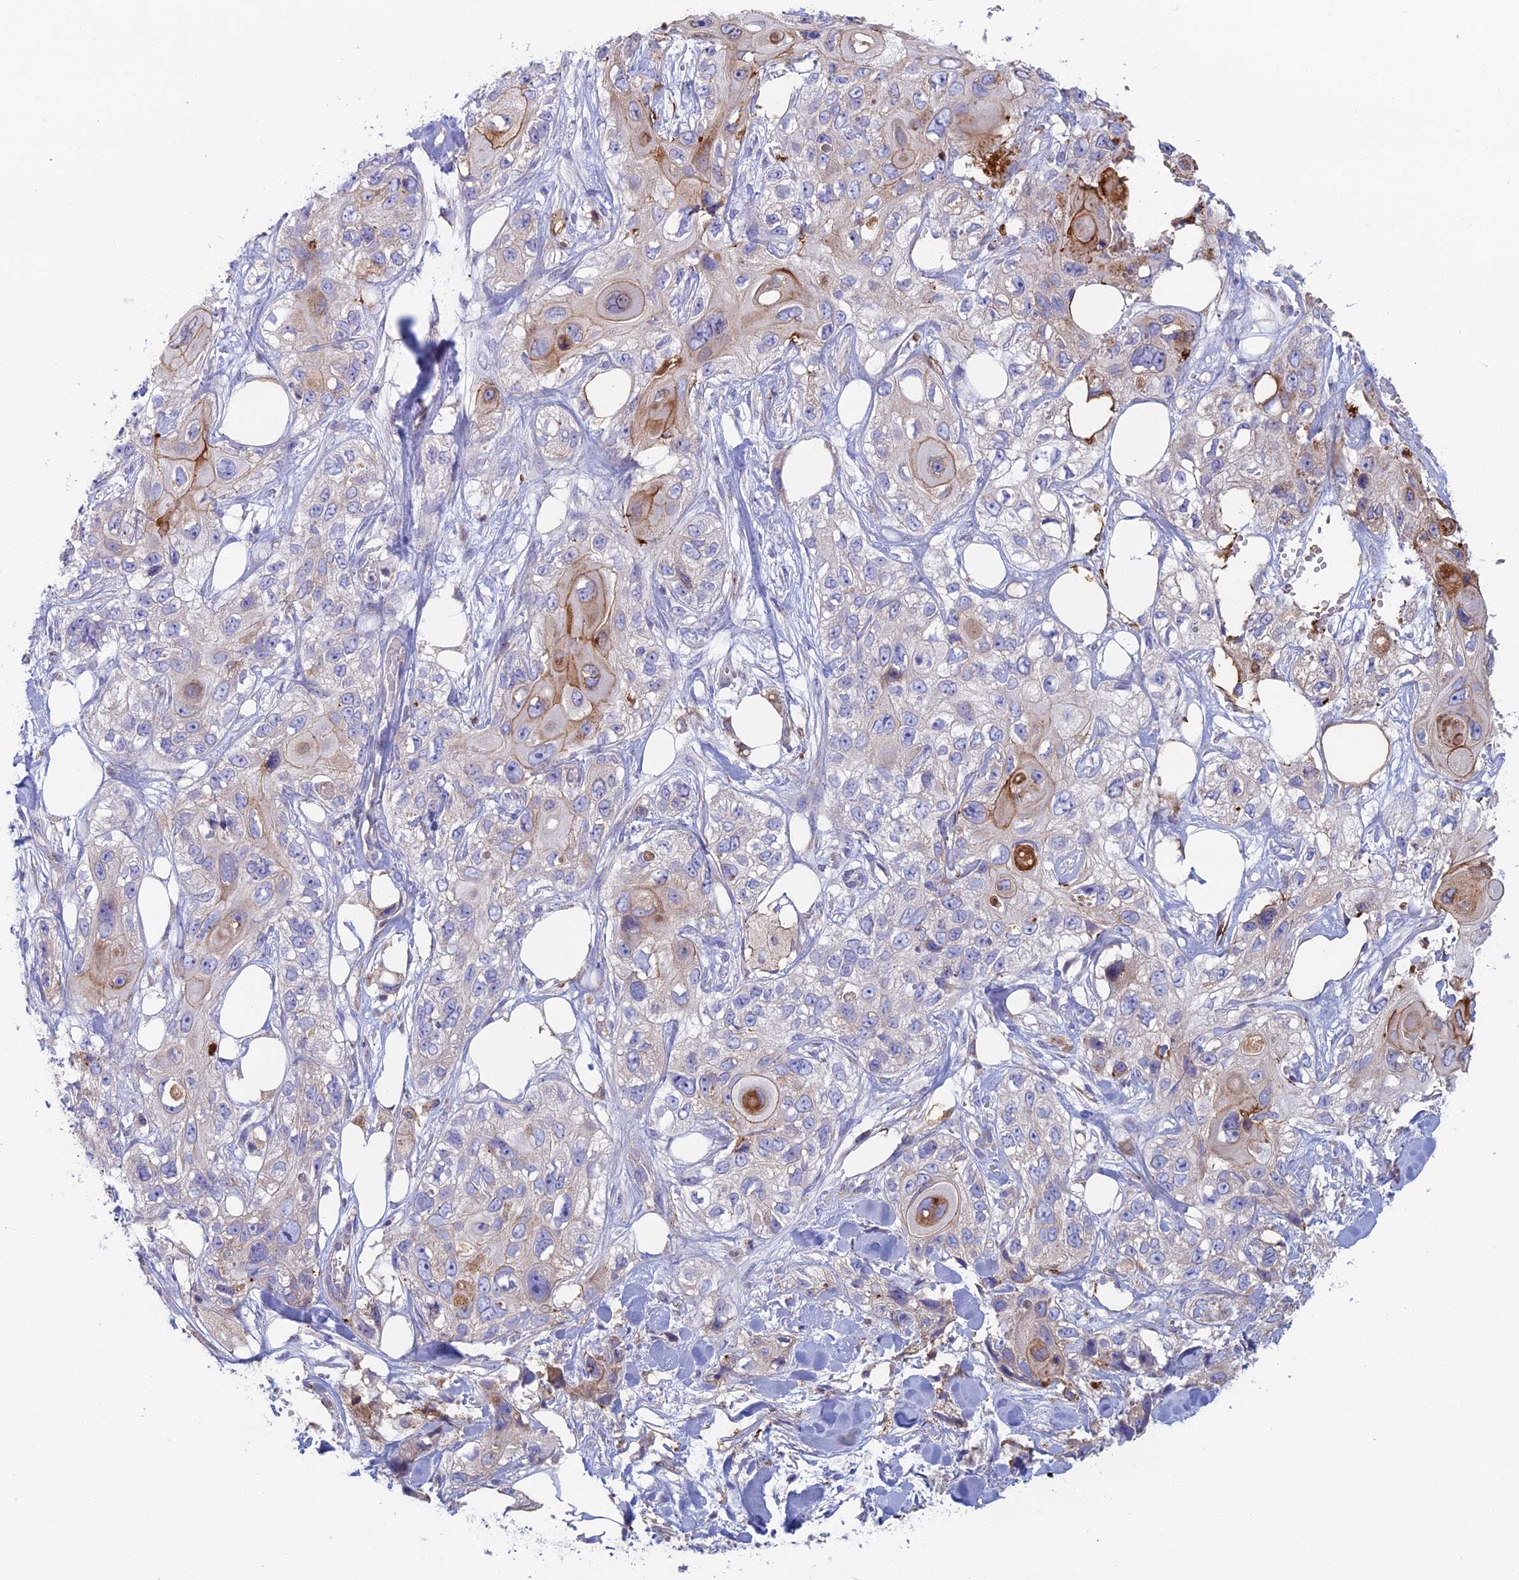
{"staining": {"intensity": "moderate", "quantity": "<25%", "location": "cytoplasmic/membranous"}, "tissue": "skin cancer", "cell_type": "Tumor cells", "image_type": "cancer", "snomed": [{"axis": "morphology", "description": "Normal tissue, NOS"}, {"axis": "morphology", "description": "Squamous cell carcinoma, NOS"}, {"axis": "topography", "description": "Skin"}], "caption": "Squamous cell carcinoma (skin) stained for a protein demonstrates moderate cytoplasmic/membranous positivity in tumor cells. Using DAB (brown) and hematoxylin (blue) stains, captured at high magnification using brightfield microscopy.", "gene": "IFTAP", "patient": {"sex": "male", "age": 72}}